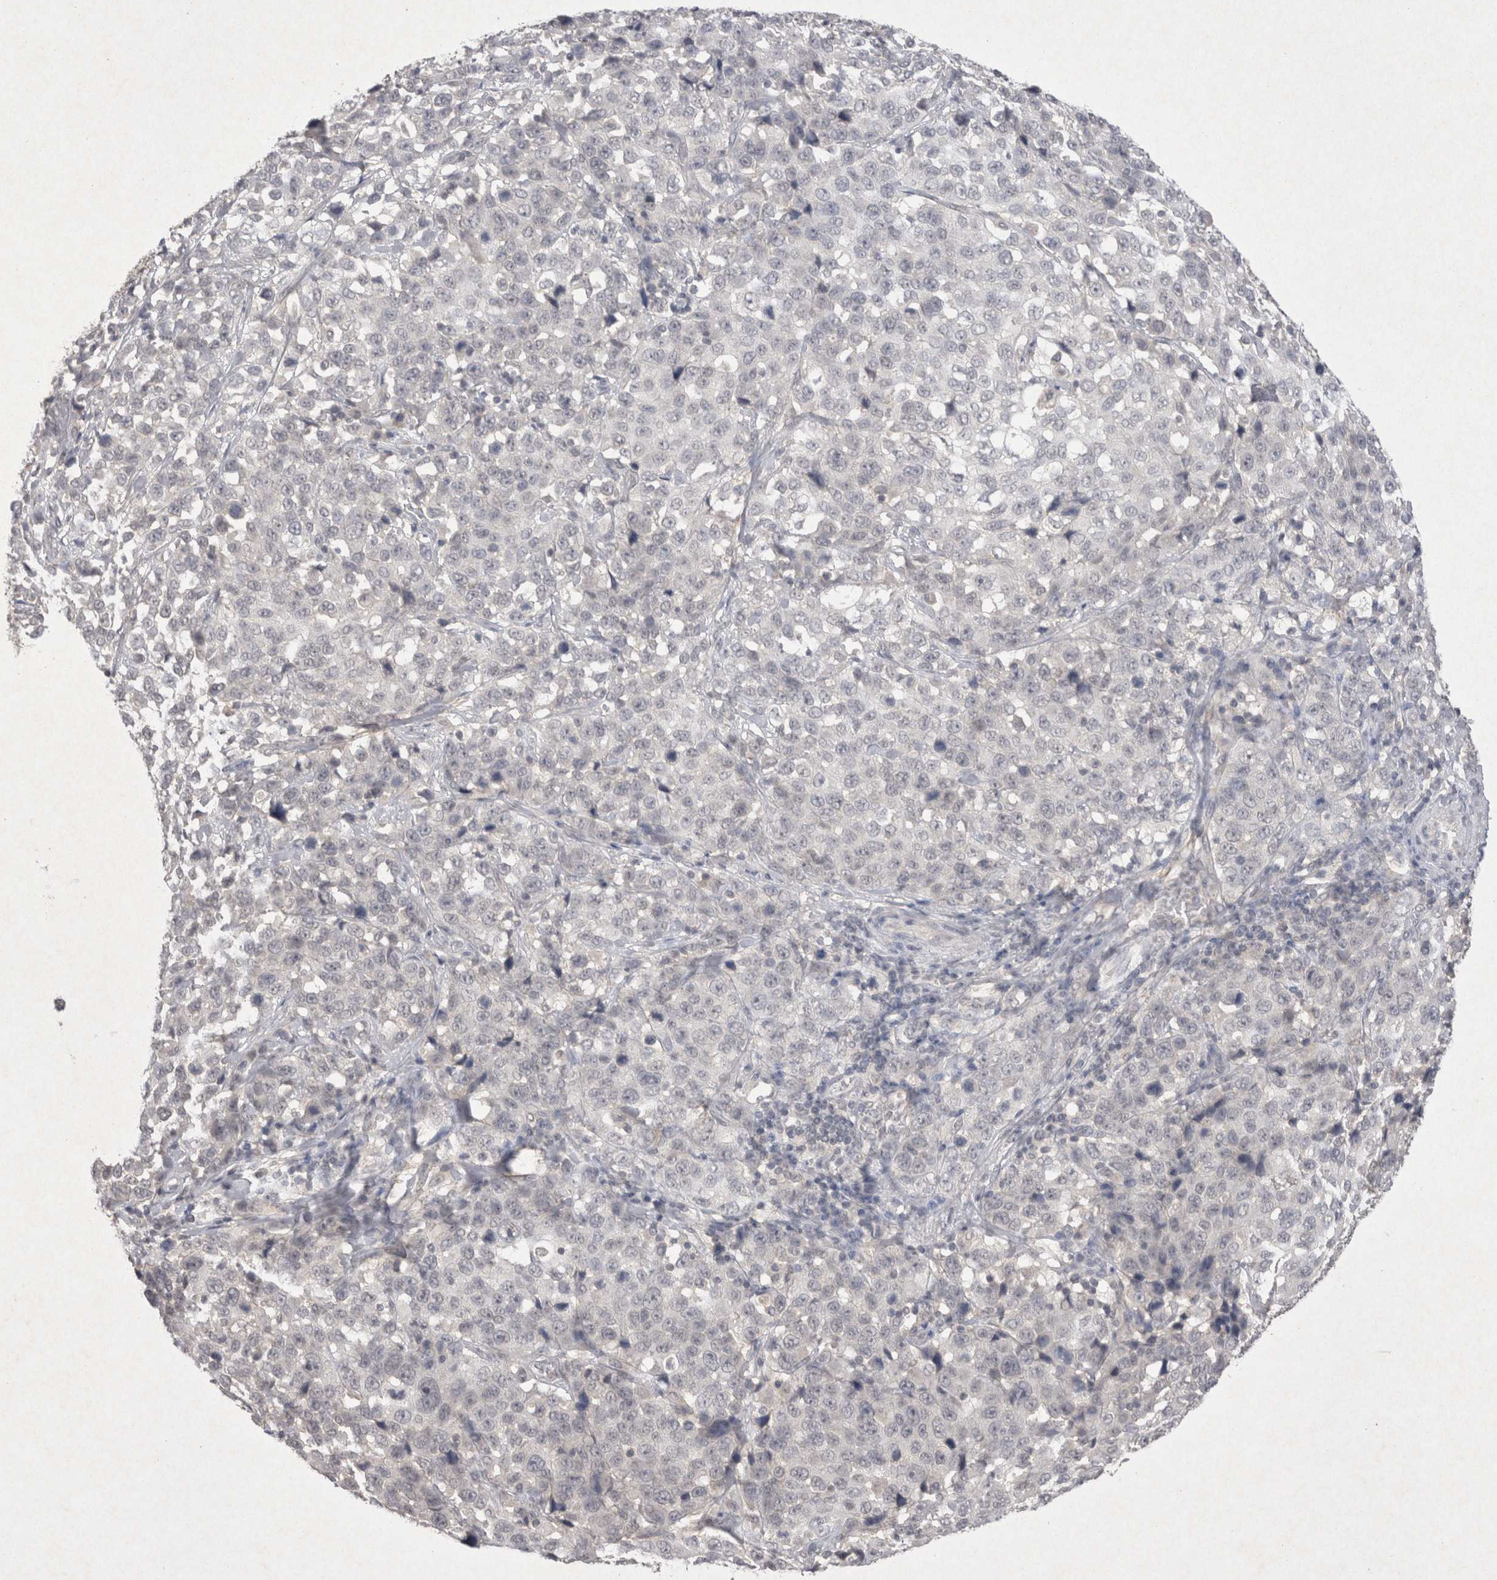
{"staining": {"intensity": "negative", "quantity": "none", "location": "none"}, "tissue": "stomach cancer", "cell_type": "Tumor cells", "image_type": "cancer", "snomed": [{"axis": "morphology", "description": "Normal tissue, NOS"}, {"axis": "morphology", "description": "Adenocarcinoma, NOS"}, {"axis": "topography", "description": "Stomach"}], "caption": "This is an immunohistochemistry (IHC) histopathology image of stomach cancer (adenocarcinoma). There is no expression in tumor cells.", "gene": "LYVE1", "patient": {"sex": "male", "age": 48}}